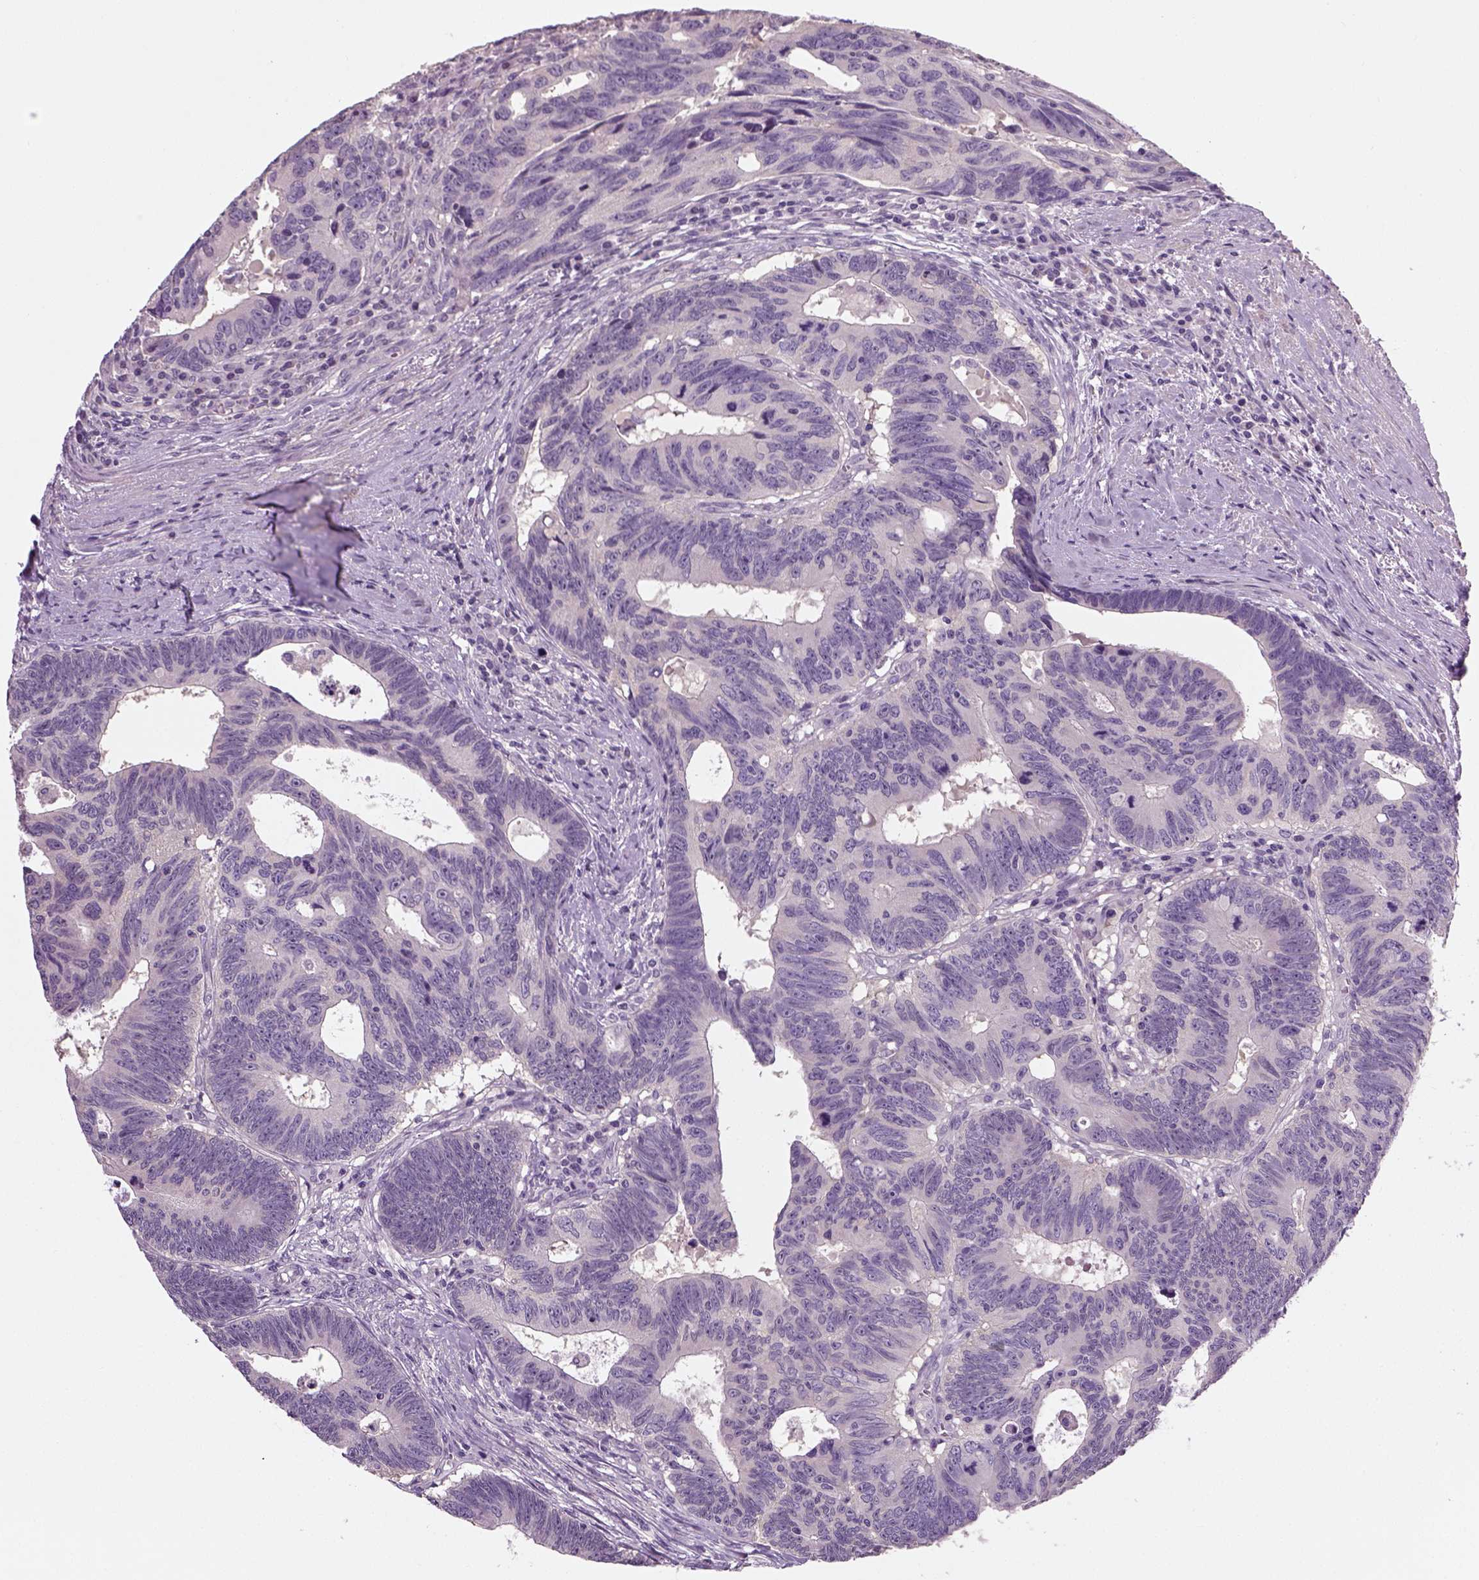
{"staining": {"intensity": "negative", "quantity": "none", "location": "none"}, "tissue": "colorectal cancer", "cell_type": "Tumor cells", "image_type": "cancer", "snomed": [{"axis": "morphology", "description": "Adenocarcinoma, NOS"}, {"axis": "topography", "description": "Colon"}], "caption": "DAB immunohistochemical staining of colorectal cancer (adenocarcinoma) reveals no significant staining in tumor cells.", "gene": "ELOVL3", "patient": {"sex": "female", "age": 77}}